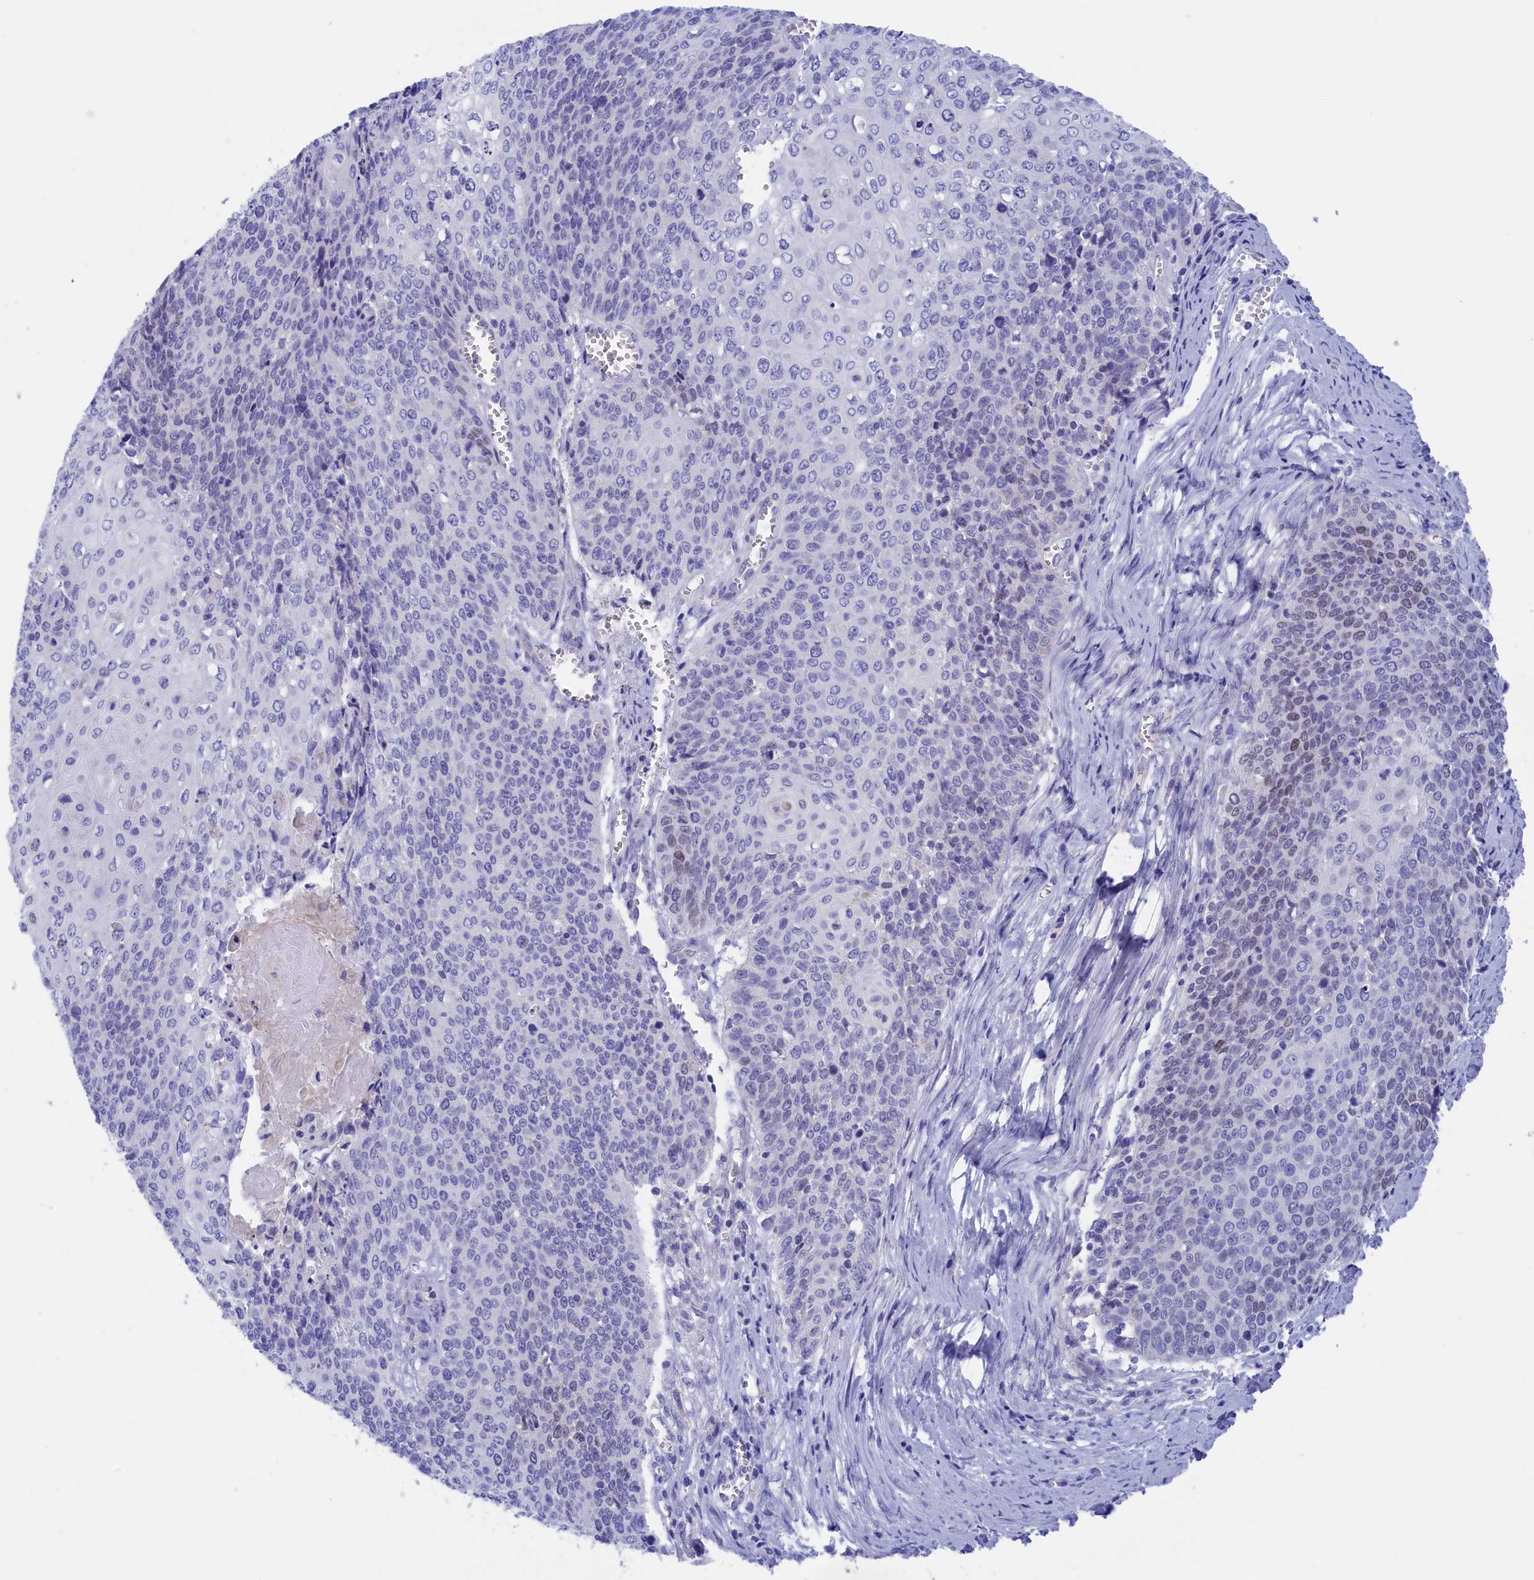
{"staining": {"intensity": "negative", "quantity": "none", "location": "none"}, "tissue": "cervical cancer", "cell_type": "Tumor cells", "image_type": "cancer", "snomed": [{"axis": "morphology", "description": "Squamous cell carcinoma, NOS"}, {"axis": "topography", "description": "Cervix"}], "caption": "Immunohistochemistry photomicrograph of squamous cell carcinoma (cervical) stained for a protein (brown), which exhibits no positivity in tumor cells. (DAB (3,3'-diaminobenzidine) IHC with hematoxylin counter stain).", "gene": "VPS35L", "patient": {"sex": "female", "age": 39}}